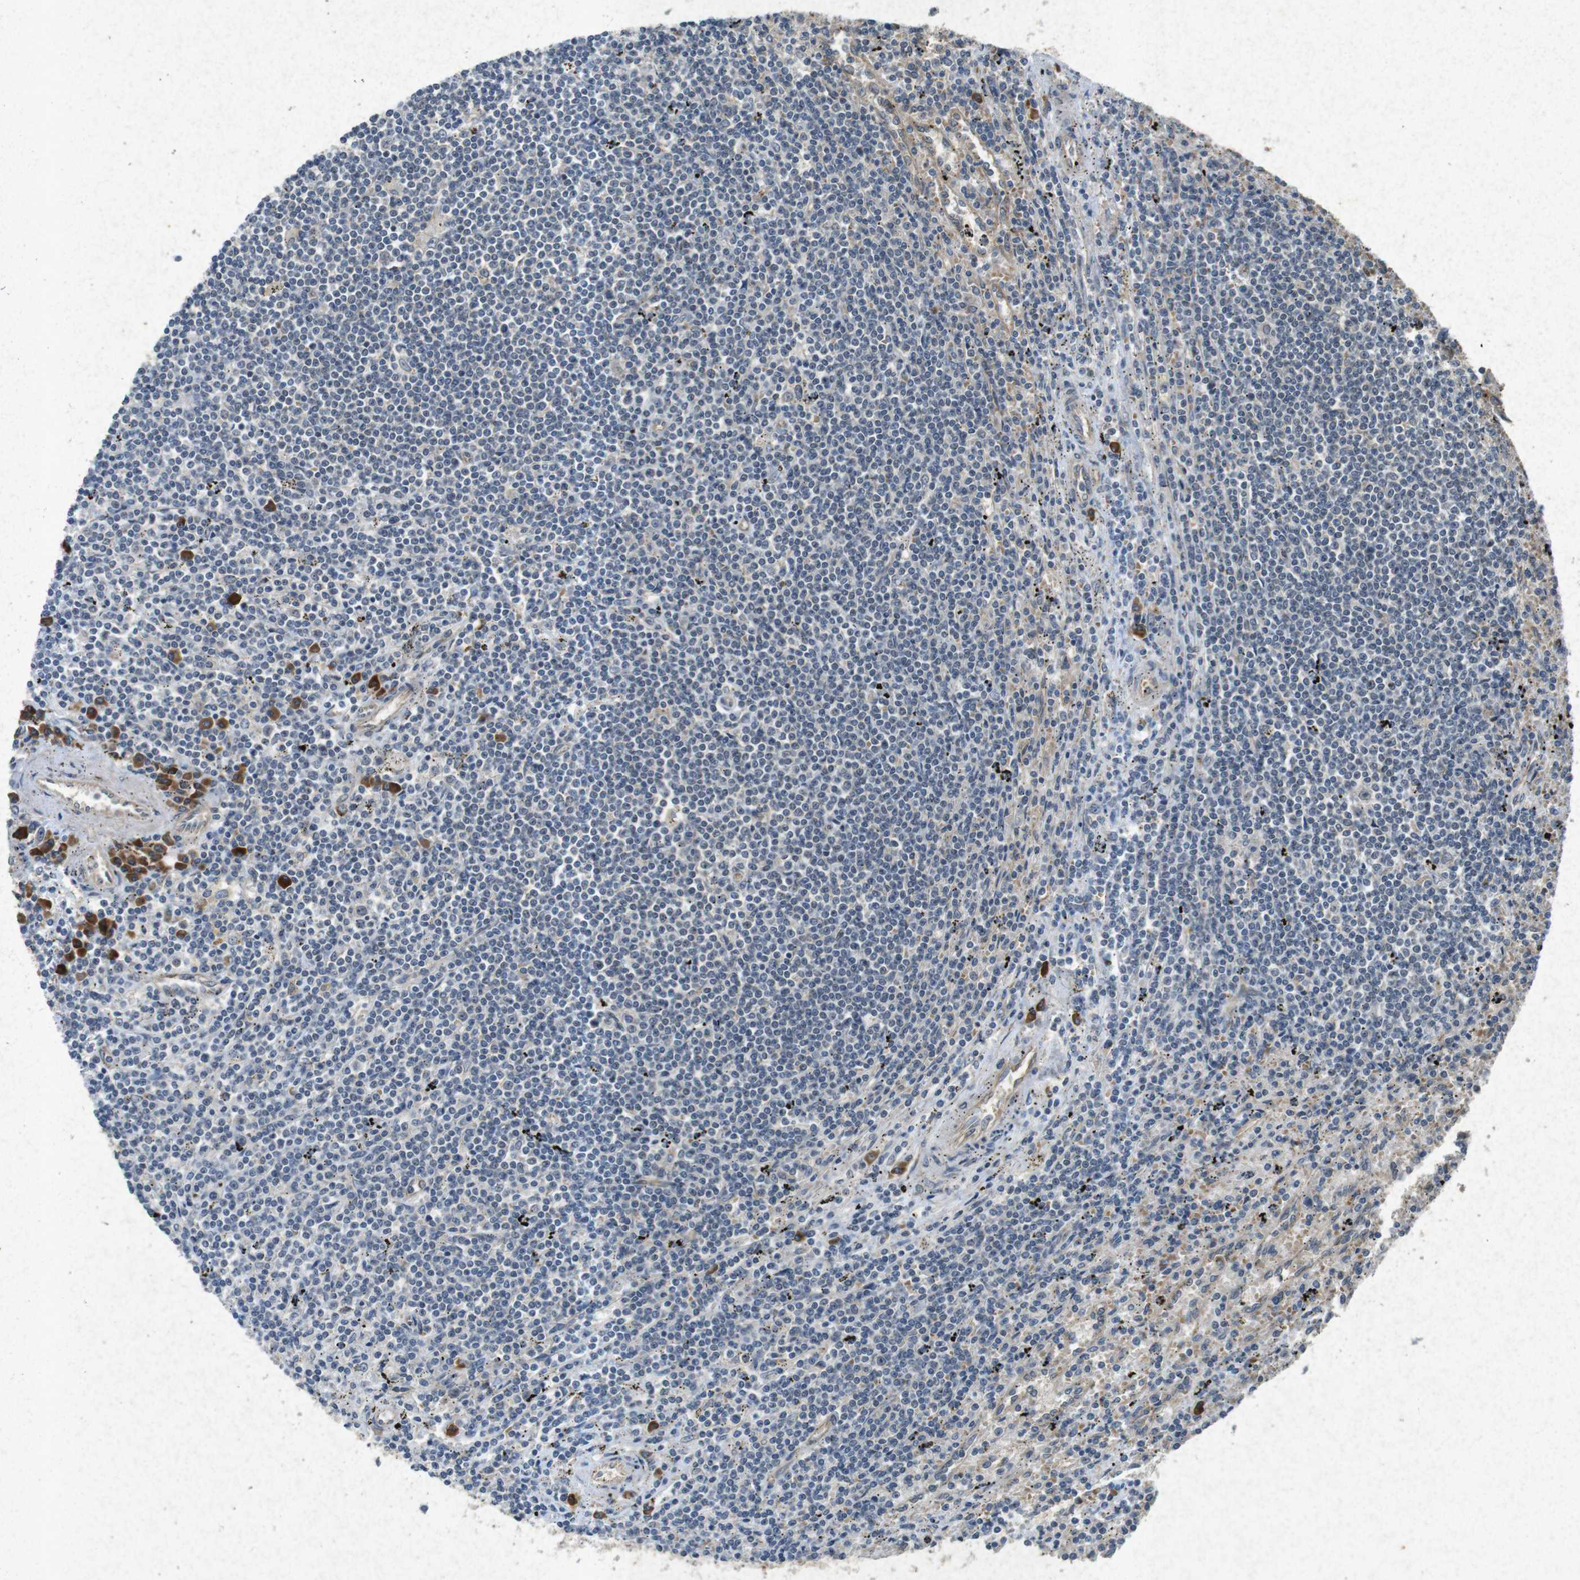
{"staining": {"intensity": "negative", "quantity": "none", "location": "none"}, "tissue": "lymphoma", "cell_type": "Tumor cells", "image_type": "cancer", "snomed": [{"axis": "morphology", "description": "Malignant lymphoma, non-Hodgkin's type, Low grade"}, {"axis": "topography", "description": "Spleen"}], "caption": "High power microscopy photomicrograph of an immunohistochemistry micrograph of malignant lymphoma, non-Hodgkin's type (low-grade), revealing no significant expression in tumor cells.", "gene": "FLCN", "patient": {"sex": "male", "age": 76}}